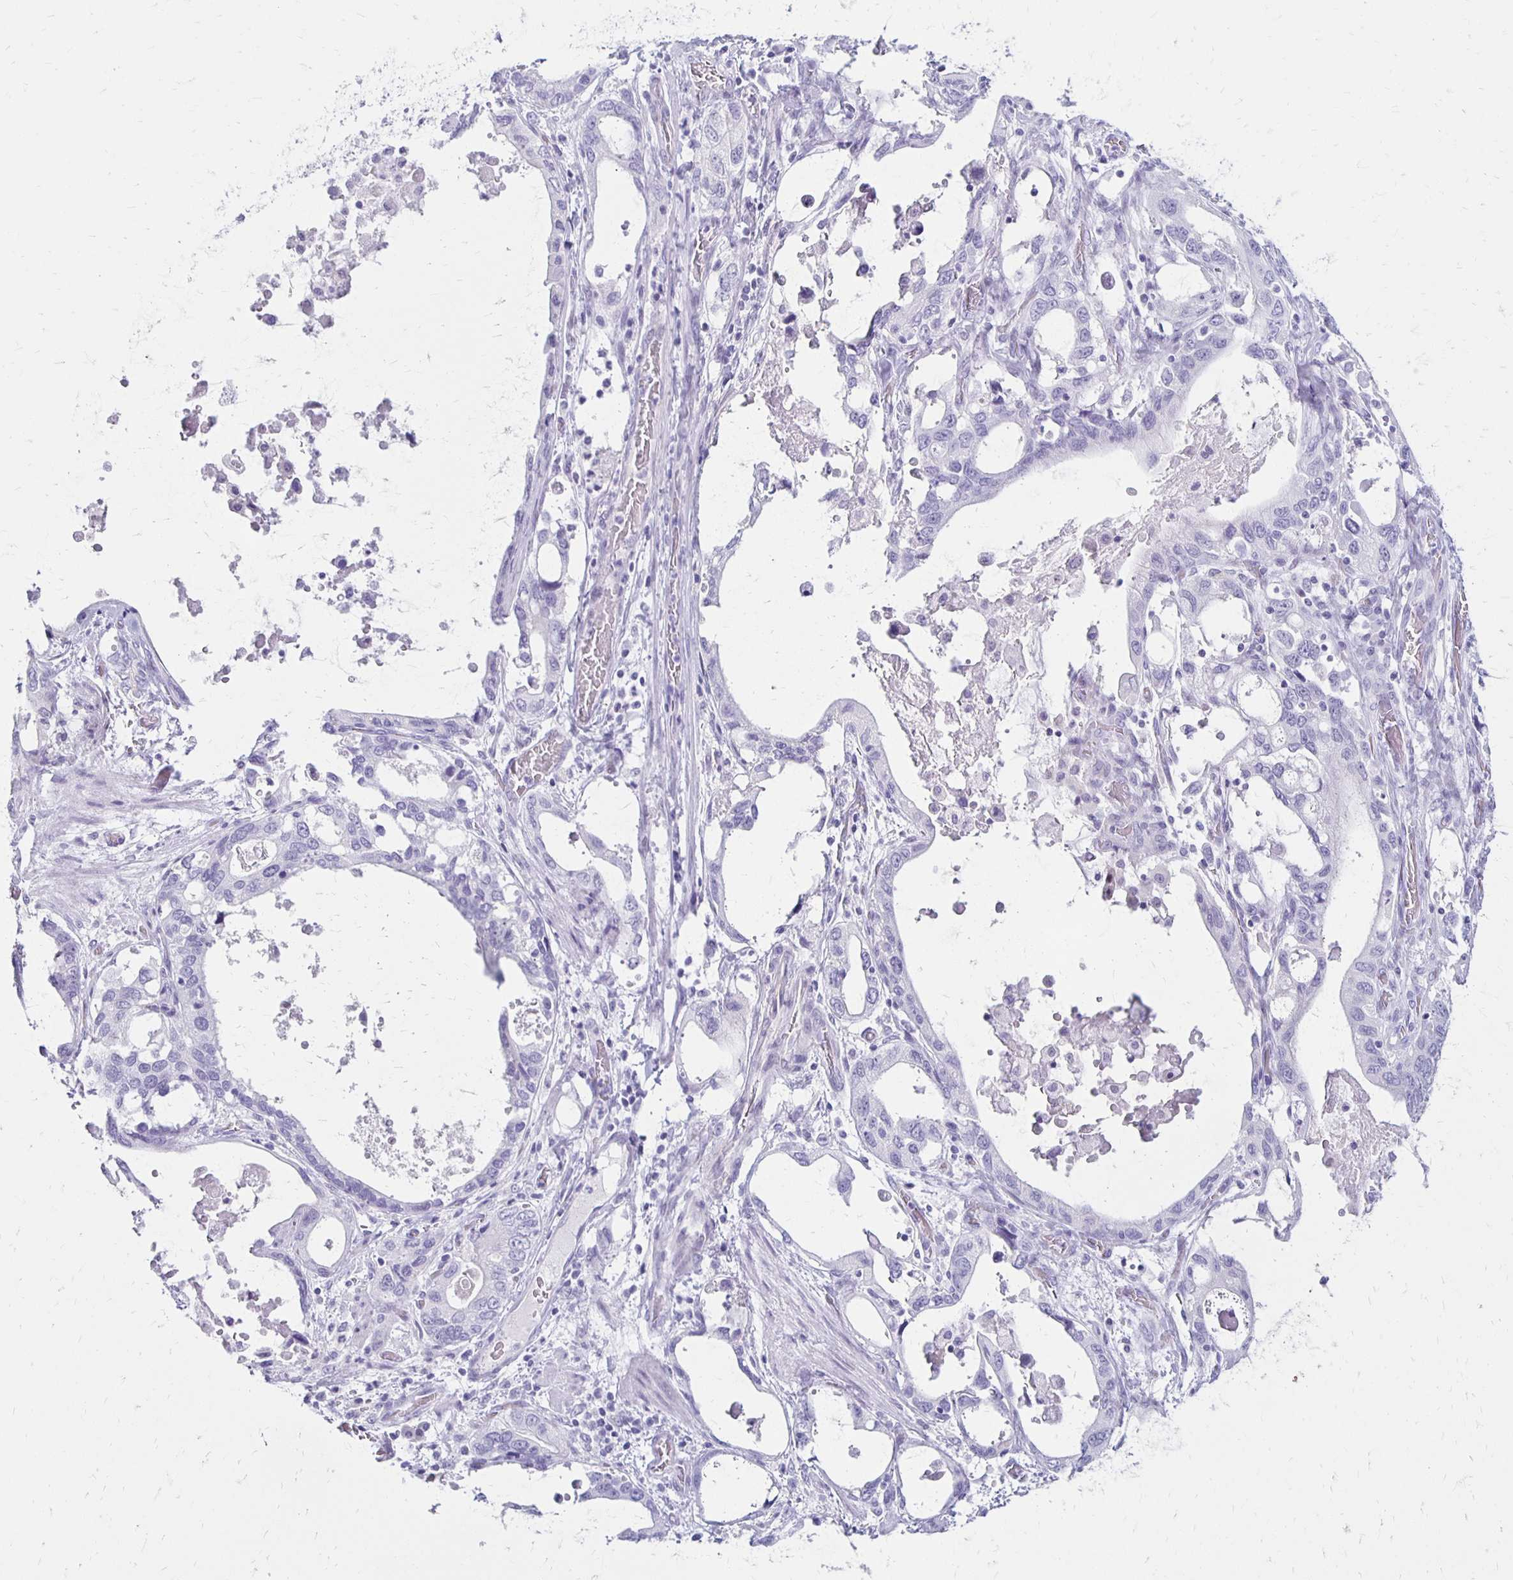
{"staining": {"intensity": "negative", "quantity": "none", "location": "none"}, "tissue": "stomach cancer", "cell_type": "Tumor cells", "image_type": "cancer", "snomed": [{"axis": "morphology", "description": "Adenocarcinoma, NOS"}, {"axis": "topography", "description": "Stomach, upper"}], "caption": "Immunohistochemistry (IHC) of human adenocarcinoma (stomach) exhibits no expression in tumor cells. The staining is performed using DAB (3,3'-diaminobenzidine) brown chromogen with nuclei counter-stained in using hematoxylin.", "gene": "RYR1", "patient": {"sex": "male", "age": 74}}